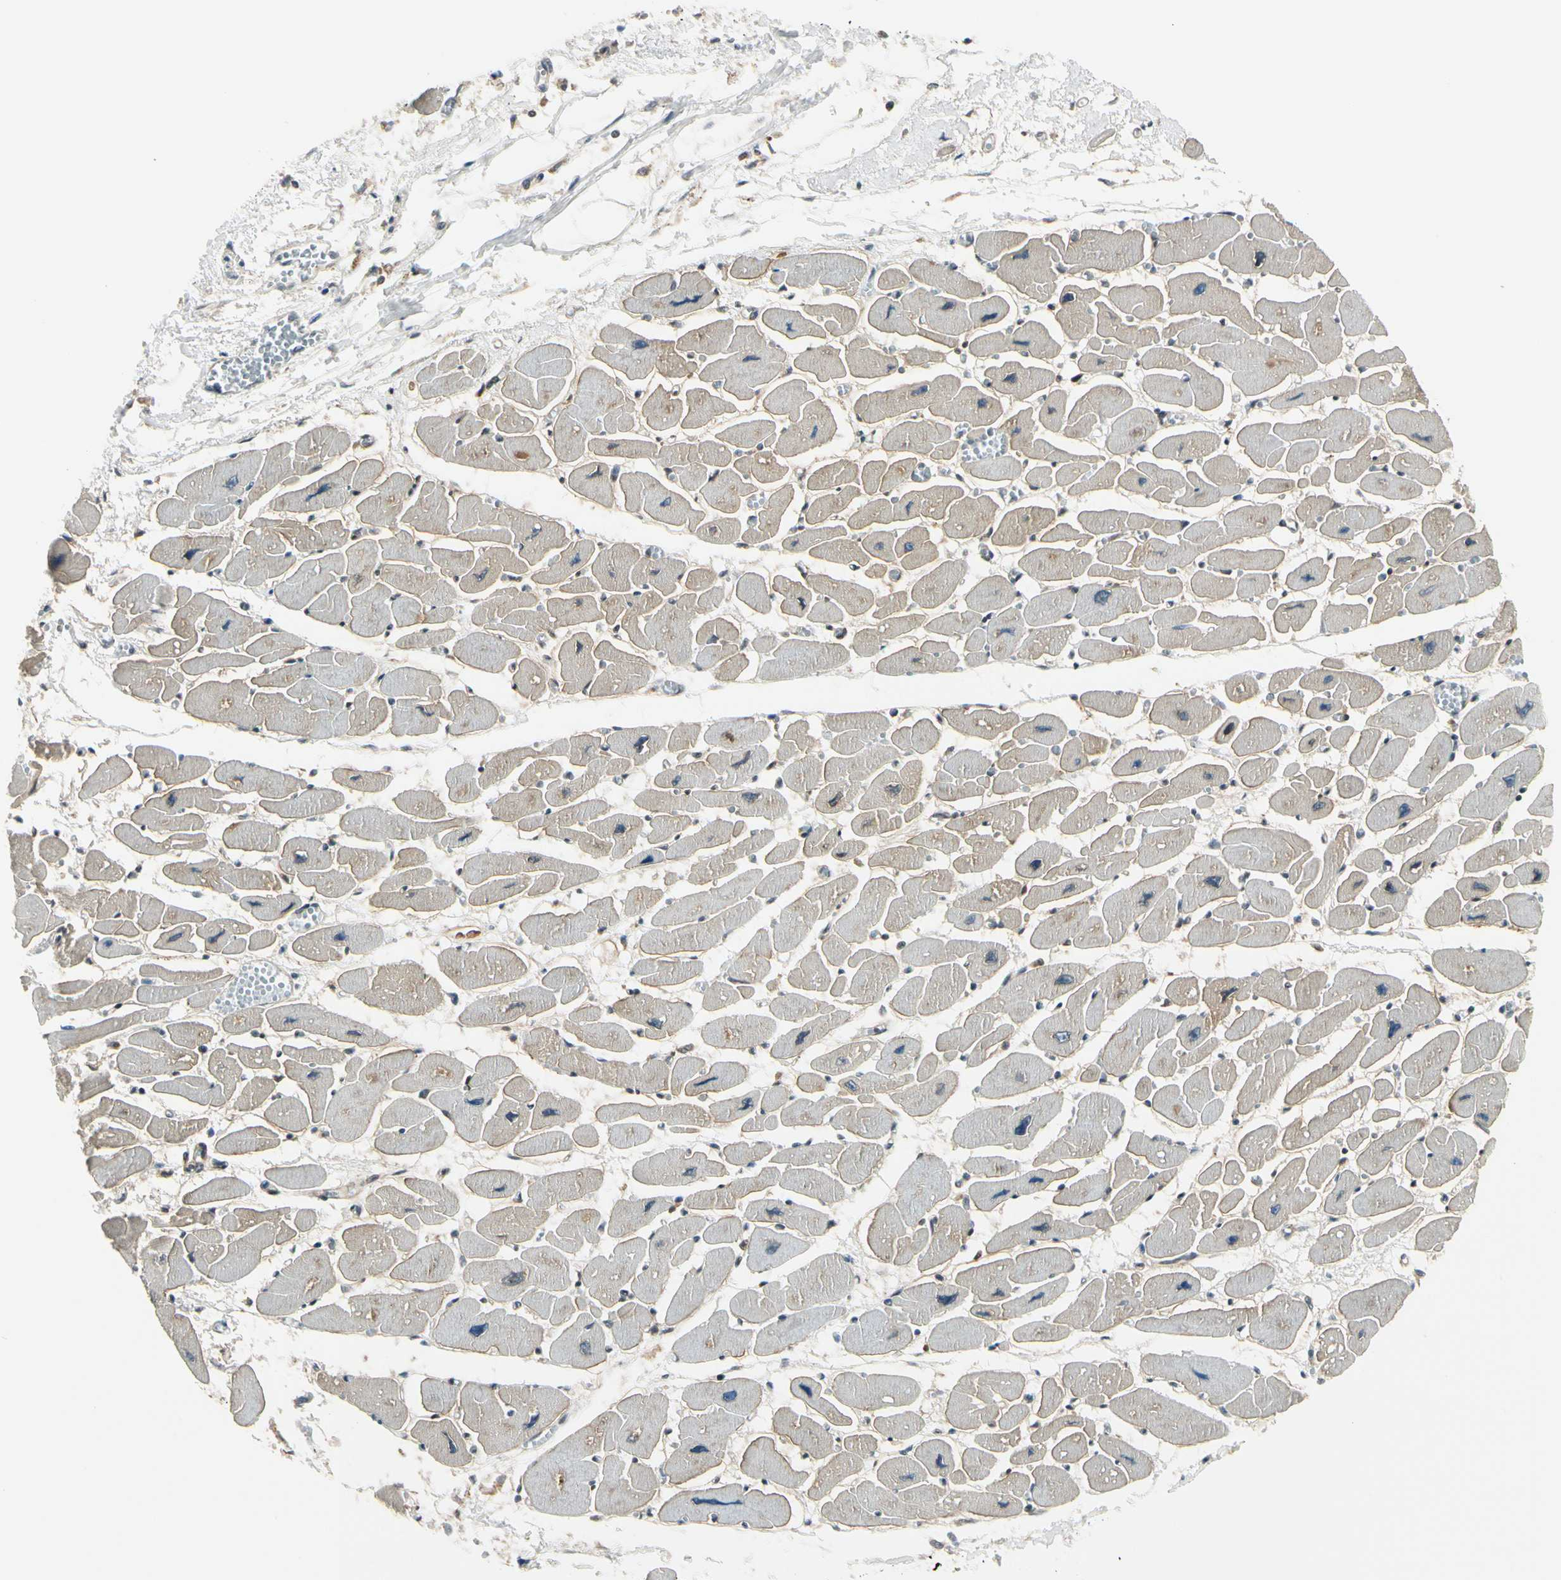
{"staining": {"intensity": "strong", "quantity": "<25%", "location": "cytoplasmic/membranous,nuclear"}, "tissue": "heart muscle", "cell_type": "Cardiomyocytes", "image_type": "normal", "snomed": [{"axis": "morphology", "description": "Normal tissue, NOS"}, {"axis": "topography", "description": "Heart"}], "caption": "A medium amount of strong cytoplasmic/membranous,nuclear positivity is appreciated in approximately <25% of cardiomyocytes in unremarkable heart muscle. (DAB = brown stain, brightfield microscopy at high magnification).", "gene": "DAXX", "patient": {"sex": "female", "age": 54}}